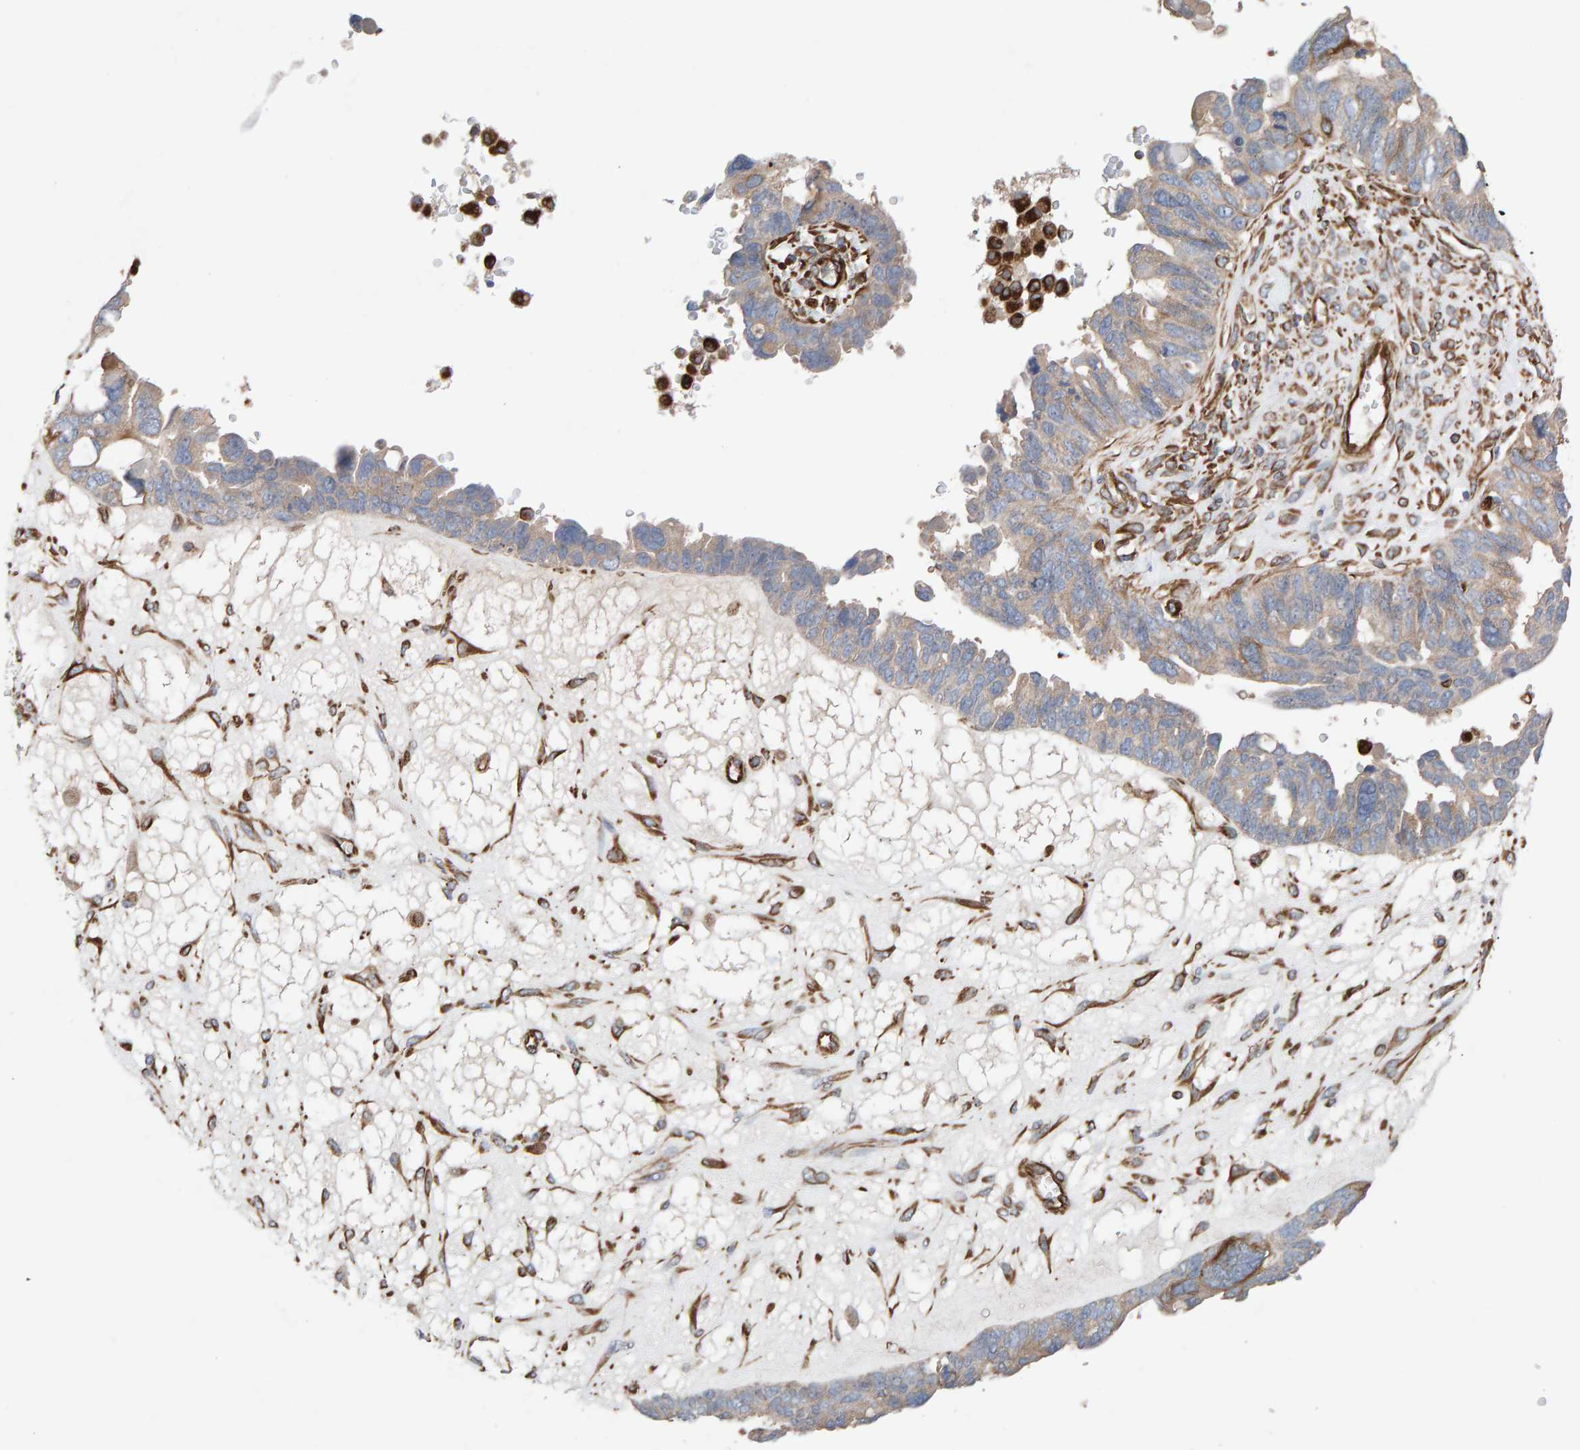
{"staining": {"intensity": "weak", "quantity": "<25%", "location": "cytoplasmic/membranous"}, "tissue": "ovarian cancer", "cell_type": "Tumor cells", "image_type": "cancer", "snomed": [{"axis": "morphology", "description": "Cystadenocarcinoma, serous, NOS"}, {"axis": "topography", "description": "Ovary"}], "caption": "A high-resolution histopathology image shows immunohistochemistry (IHC) staining of ovarian cancer, which shows no significant positivity in tumor cells. Brightfield microscopy of immunohistochemistry (IHC) stained with DAB (3,3'-diaminobenzidine) (brown) and hematoxylin (blue), captured at high magnification.", "gene": "ZNF347", "patient": {"sex": "female", "age": 79}}